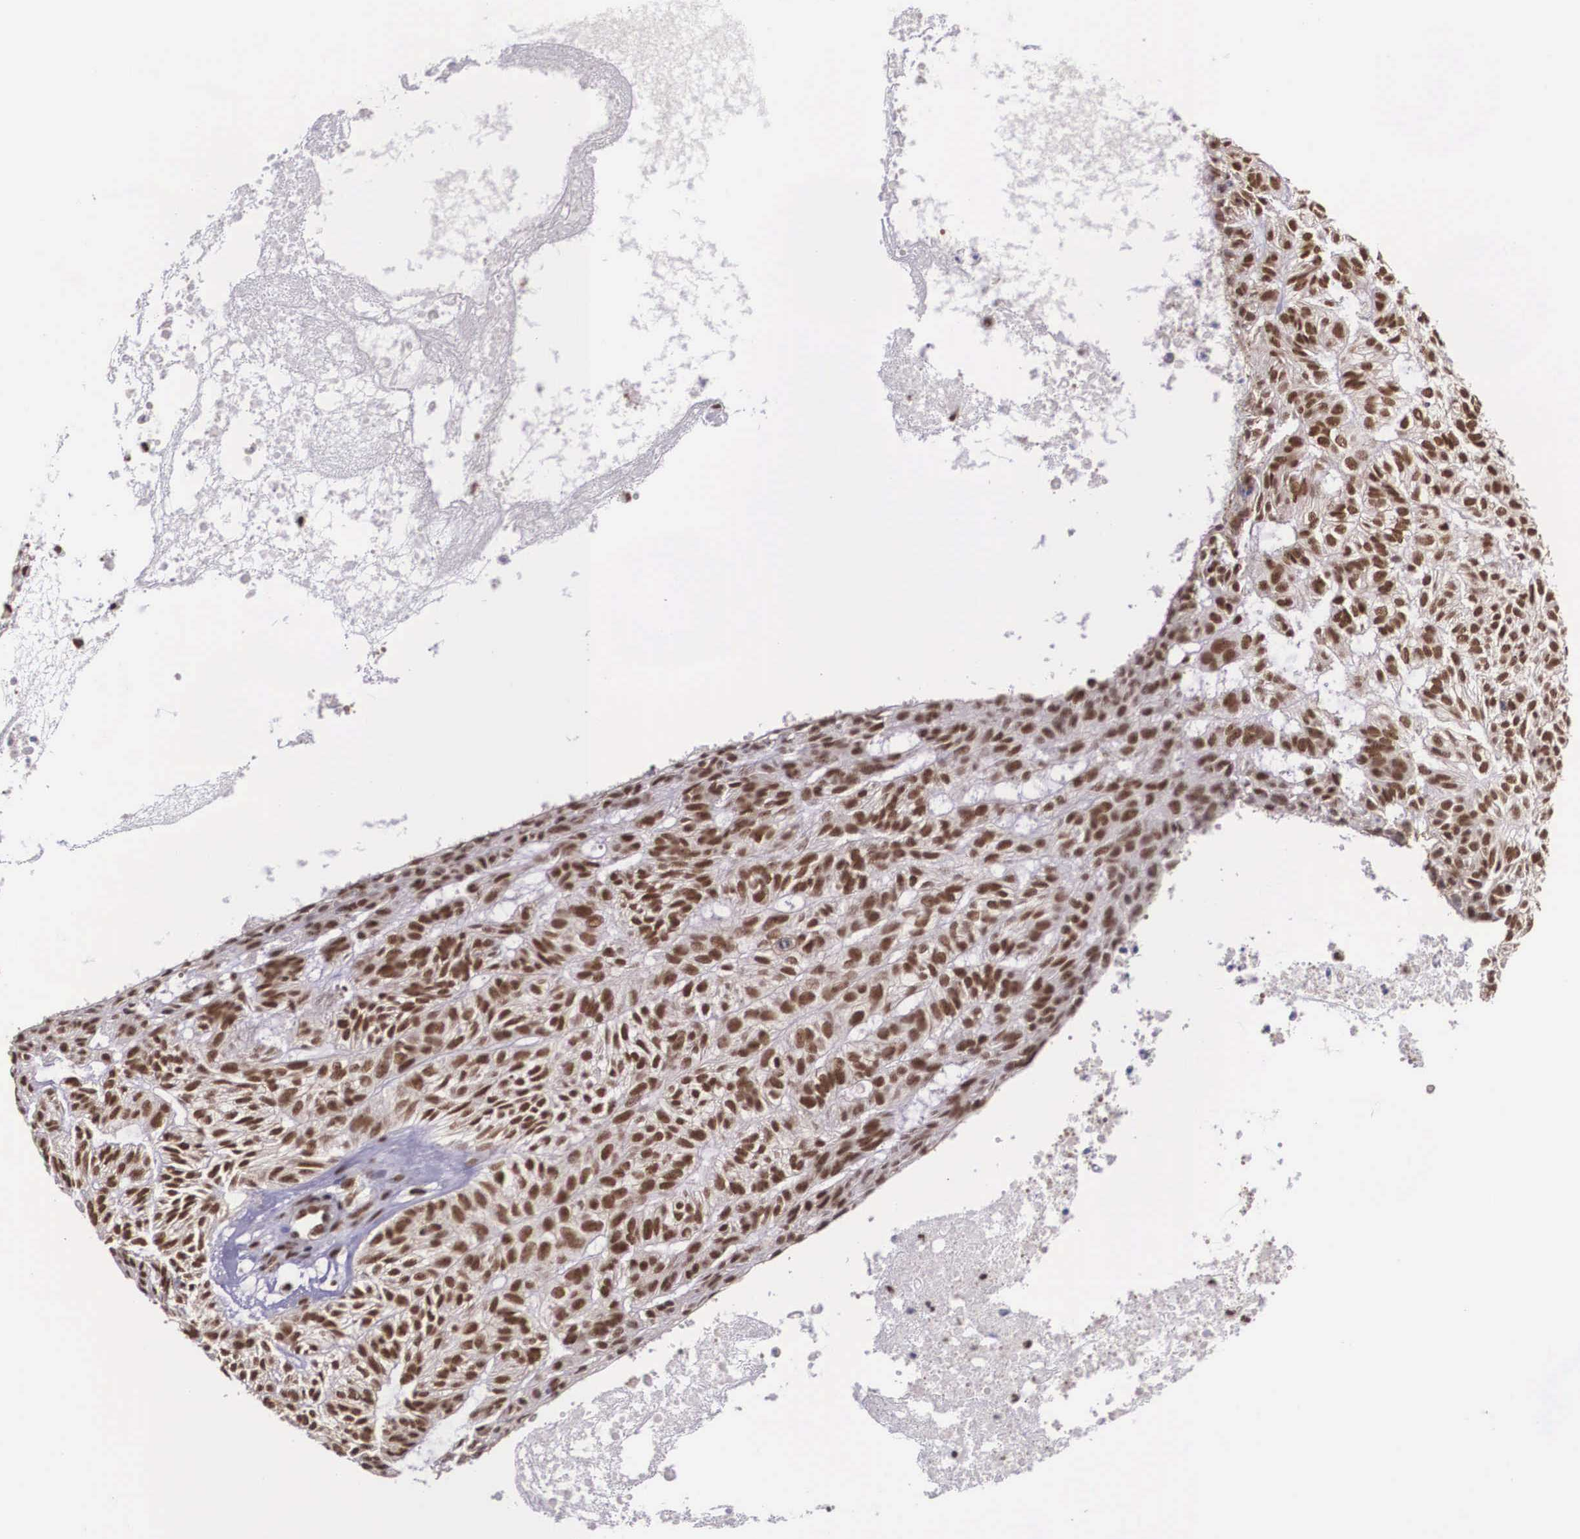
{"staining": {"intensity": "strong", "quantity": ">75%", "location": "cytoplasmic/membranous,nuclear"}, "tissue": "skin cancer", "cell_type": "Tumor cells", "image_type": "cancer", "snomed": [{"axis": "morphology", "description": "Basal cell carcinoma"}, {"axis": "topography", "description": "Skin"}], "caption": "IHC image of human skin cancer stained for a protein (brown), which shows high levels of strong cytoplasmic/membranous and nuclear expression in about >75% of tumor cells.", "gene": "POLR2F", "patient": {"sex": "male", "age": 75}}